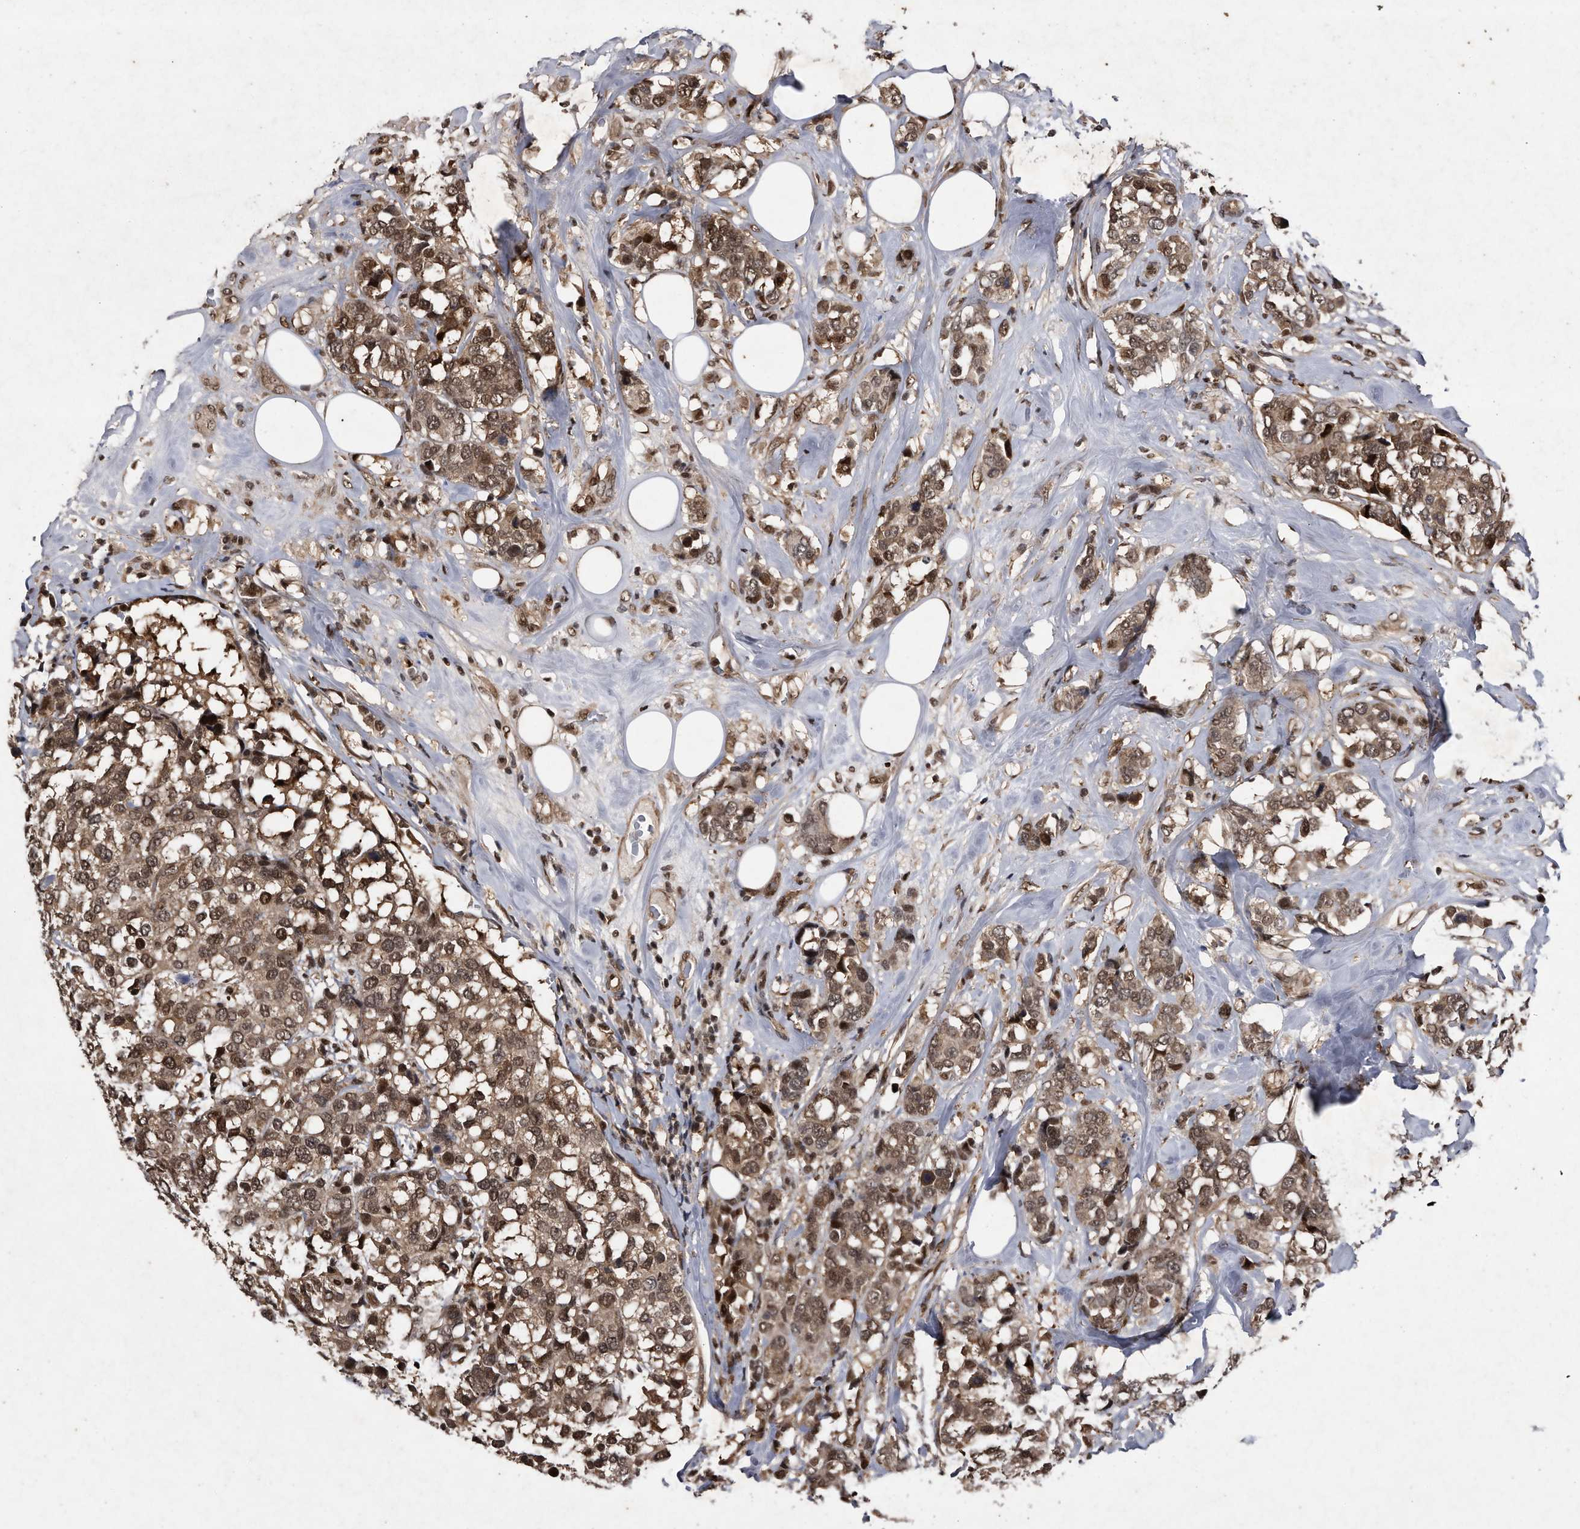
{"staining": {"intensity": "moderate", "quantity": ">75%", "location": "cytoplasmic/membranous,nuclear"}, "tissue": "breast cancer", "cell_type": "Tumor cells", "image_type": "cancer", "snomed": [{"axis": "morphology", "description": "Lobular carcinoma"}, {"axis": "topography", "description": "Breast"}], "caption": "Breast cancer (lobular carcinoma) stained with DAB (3,3'-diaminobenzidine) immunohistochemistry reveals medium levels of moderate cytoplasmic/membranous and nuclear expression in about >75% of tumor cells.", "gene": "RAD23B", "patient": {"sex": "female", "age": 59}}